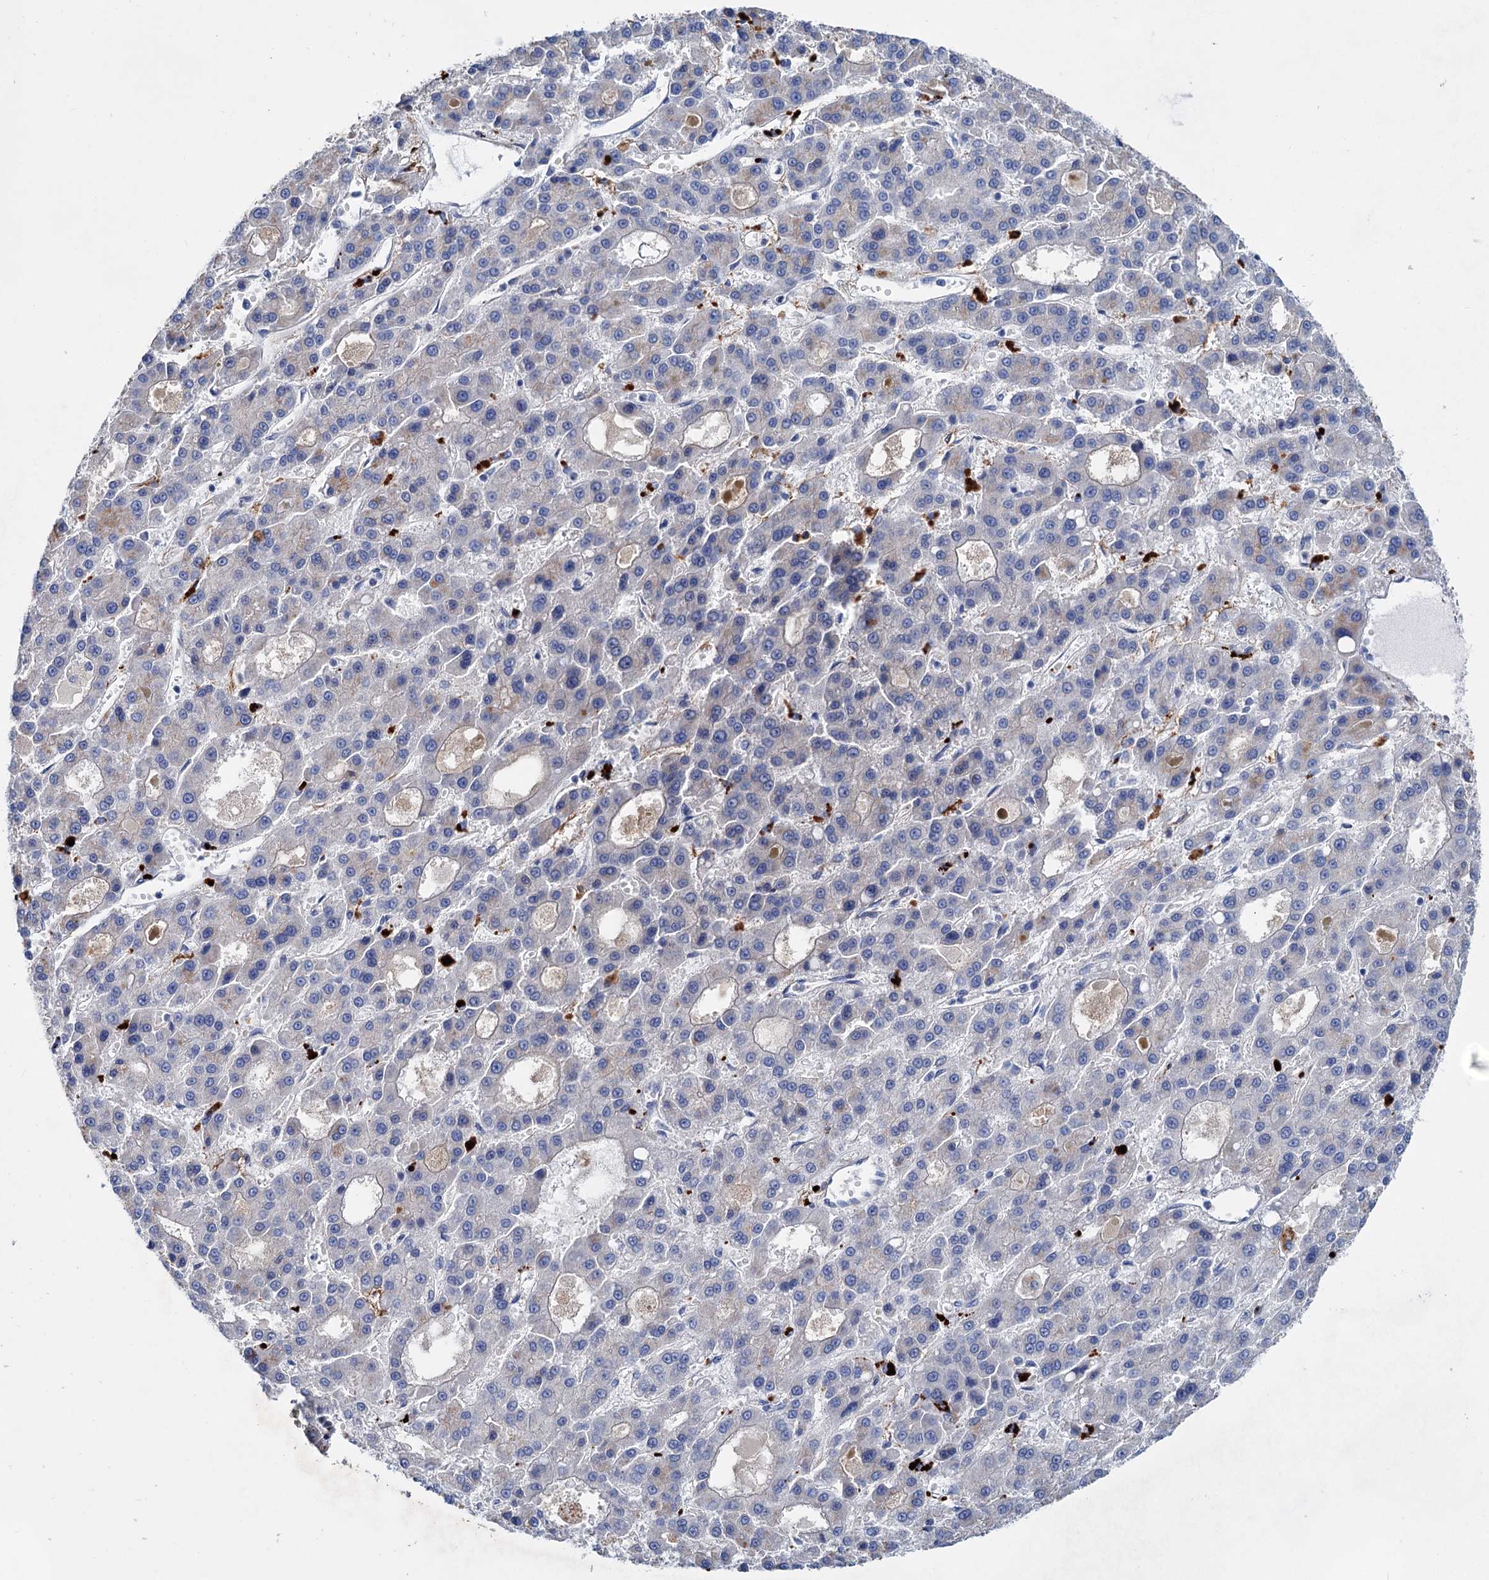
{"staining": {"intensity": "negative", "quantity": "none", "location": "none"}, "tissue": "liver cancer", "cell_type": "Tumor cells", "image_type": "cancer", "snomed": [{"axis": "morphology", "description": "Carcinoma, Hepatocellular, NOS"}, {"axis": "topography", "description": "Liver"}], "caption": "This is an immunohistochemistry micrograph of liver cancer (hepatocellular carcinoma). There is no staining in tumor cells.", "gene": "GPR155", "patient": {"sex": "male", "age": 70}}